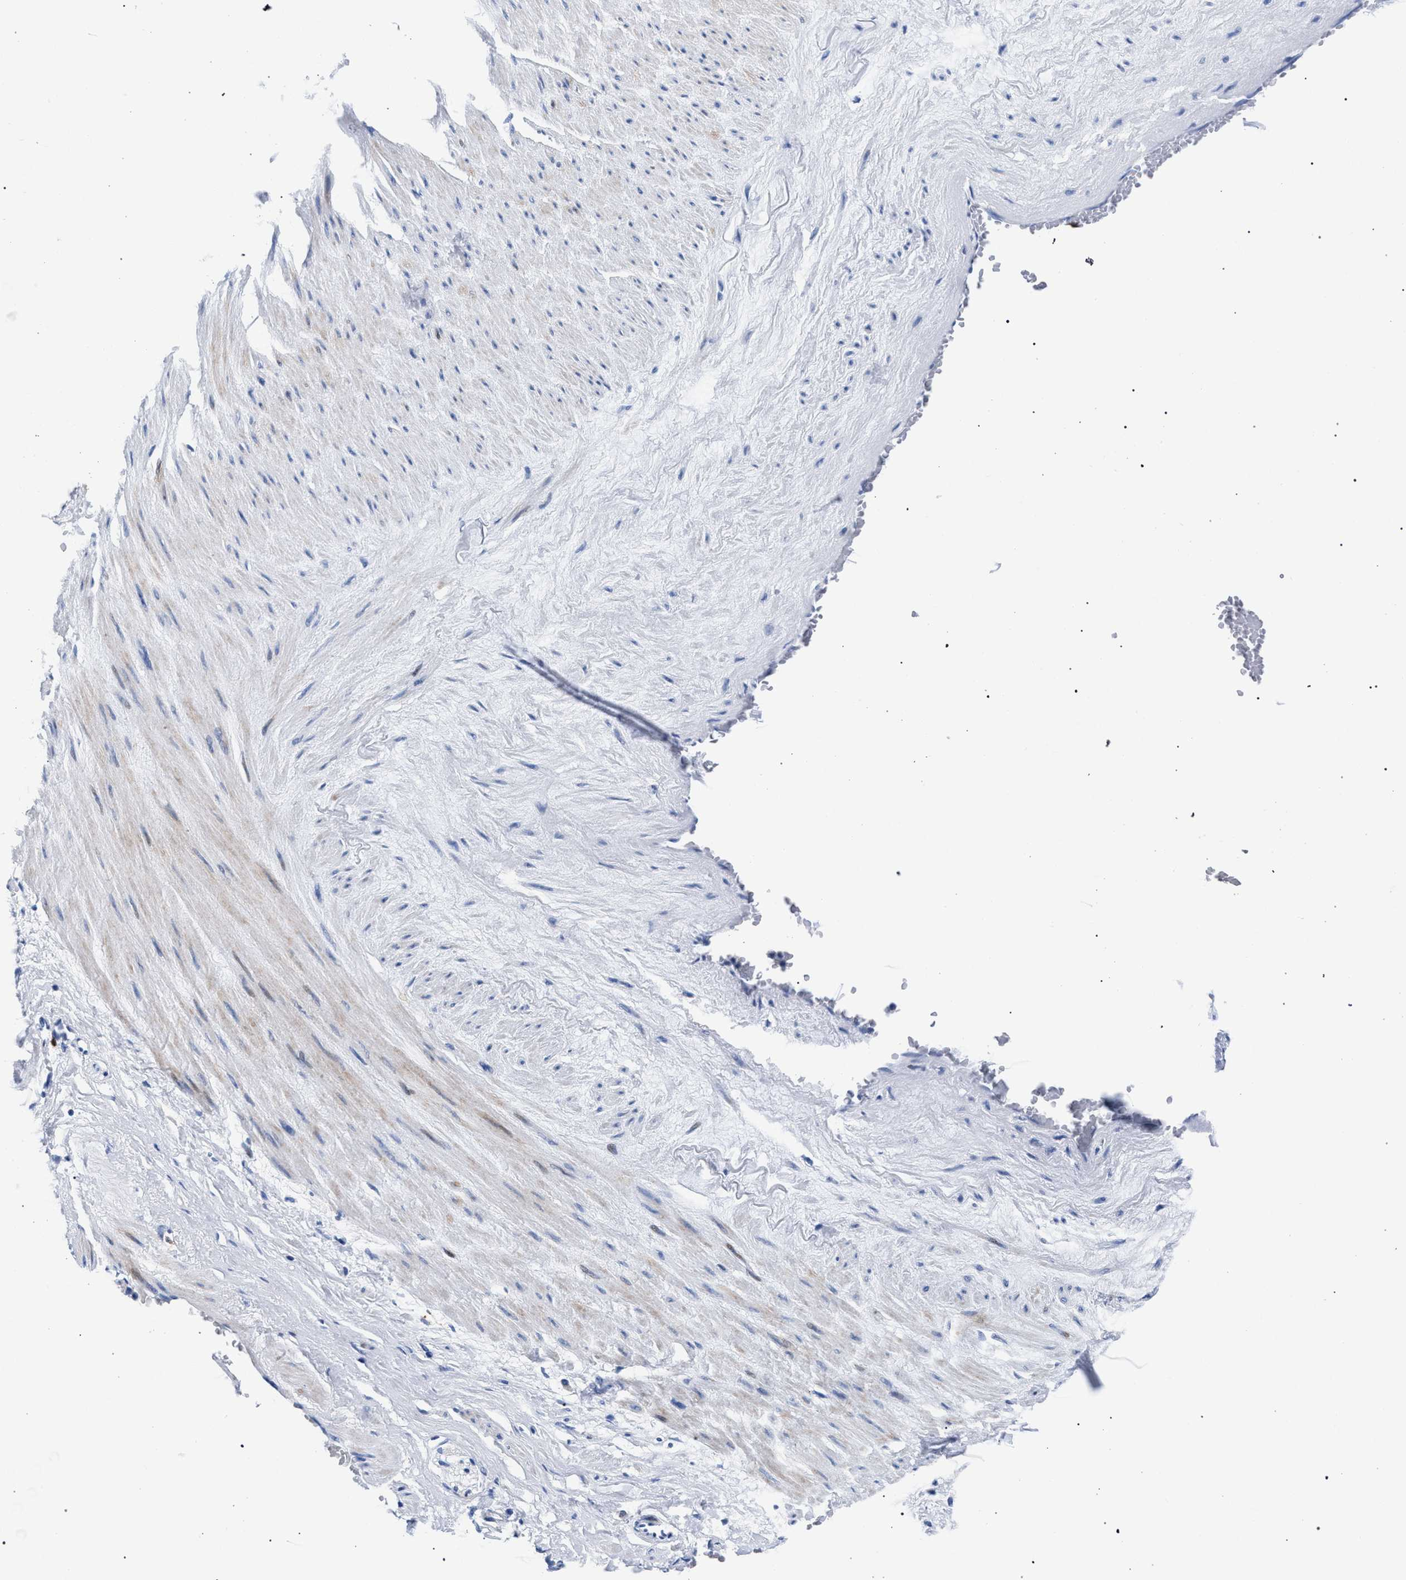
{"staining": {"intensity": "negative", "quantity": "none", "location": "none"}, "tissue": "adipose tissue", "cell_type": "Adipocytes", "image_type": "normal", "snomed": [{"axis": "morphology", "description": "Normal tissue, NOS"}, {"axis": "topography", "description": "Soft tissue"}, {"axis": "topography", "description": "Vascular tissue"}], "caption": "Adipocytes show no significant protein staining in unremarkable adipose tissue. (Stains: DAB (3,3'-diaminobenzidine) immunohistochemistry with hematoxylin counter stain, Microscopy: brightfield microscopy at high magnification).", "gene": "KLRK1", "patient": {"sex": "female", "age": 35}}